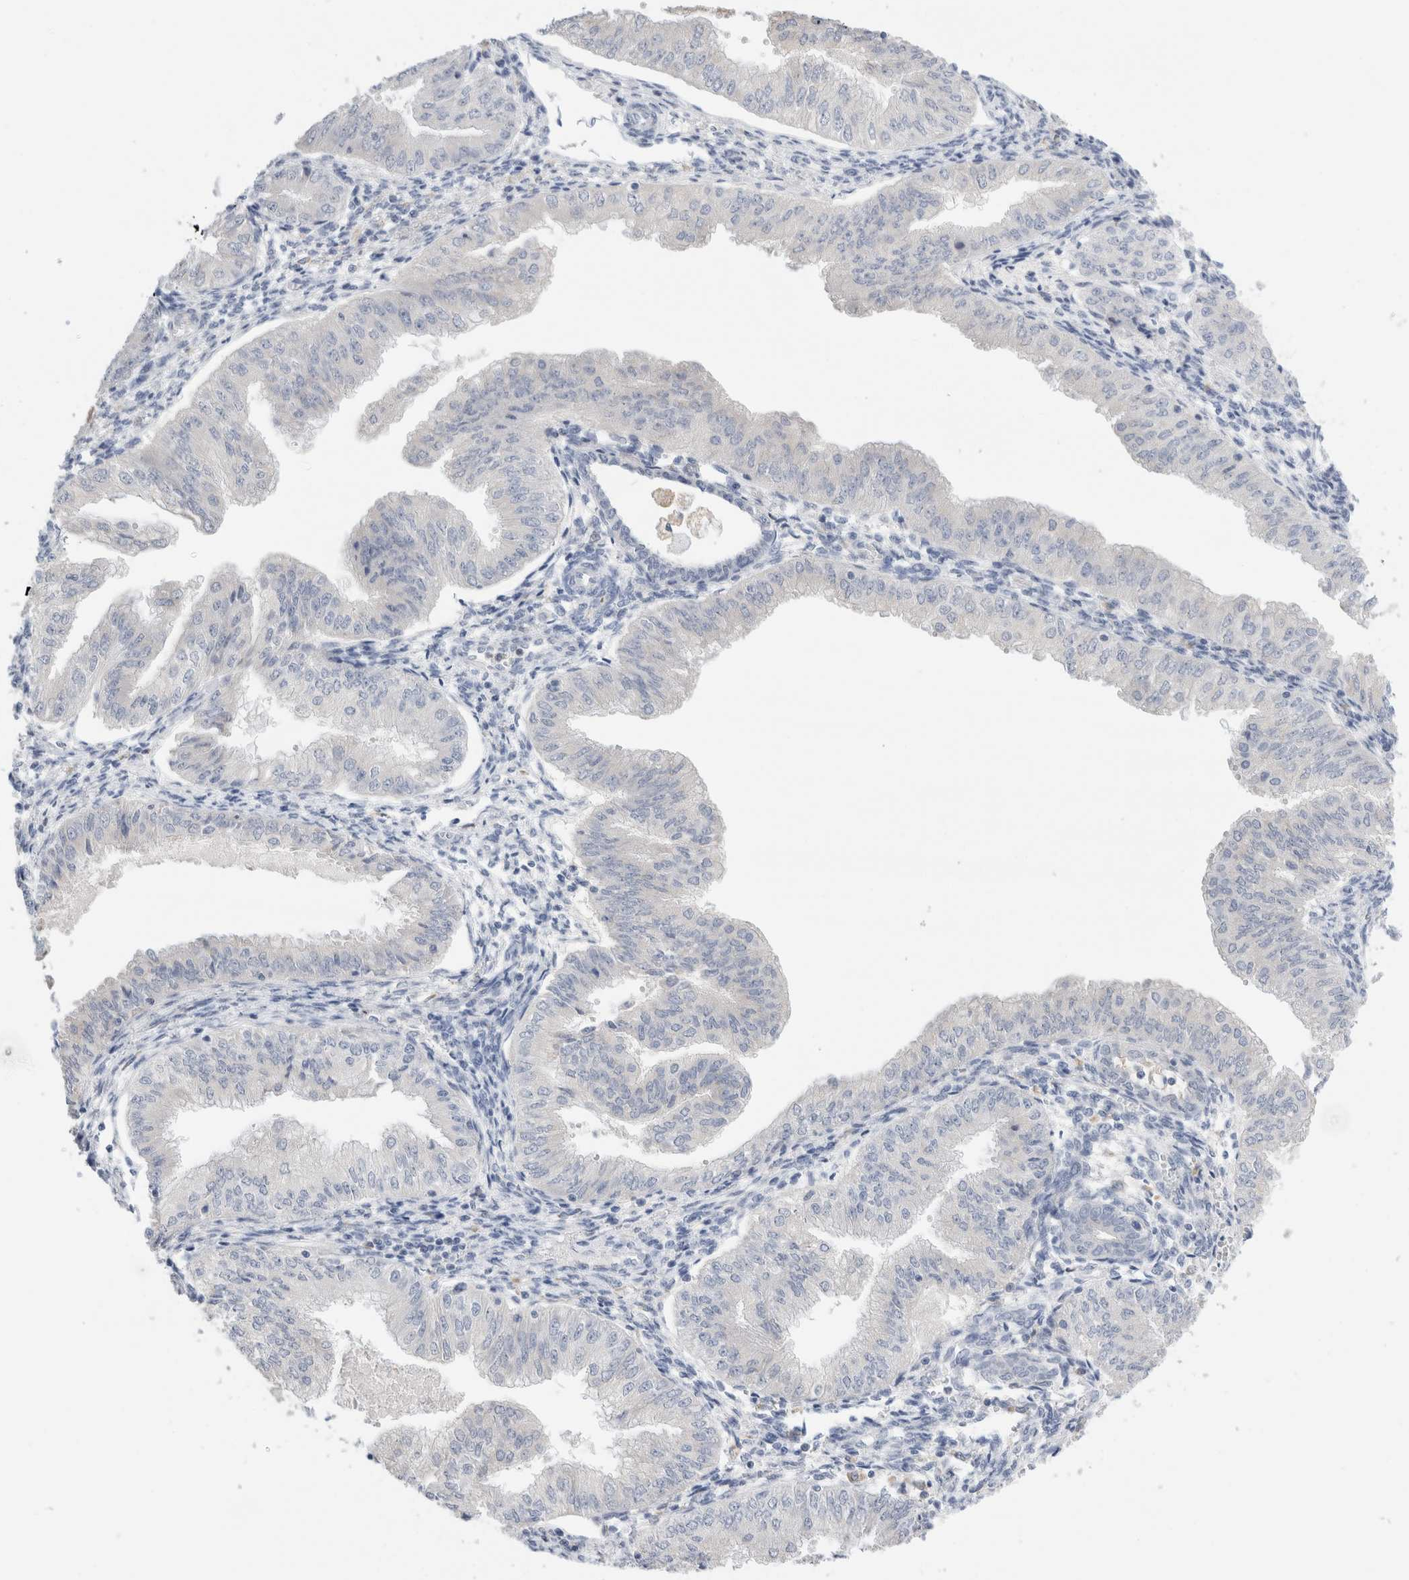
{"staining": {"intensity": "negative", "quantity": "none", "location": "none"}, "tissue": "endometrial cancer", "cell_type": "Tumor cells", "image_type": "cancer", "snomed": [{"axis": "morphology", "description": "Normal tissue, NOS"}, {"axis": "morphology", "description": "Adenocarcinoma, NOS"}, {"axis": "topography", "description": "Endometrium"}], "caption": "Micrograph shows no significant protein expression in tumor cells of endometrial cancer.", "gene": "ADAM30", "patient": {"sex": "female", "age": 53}}